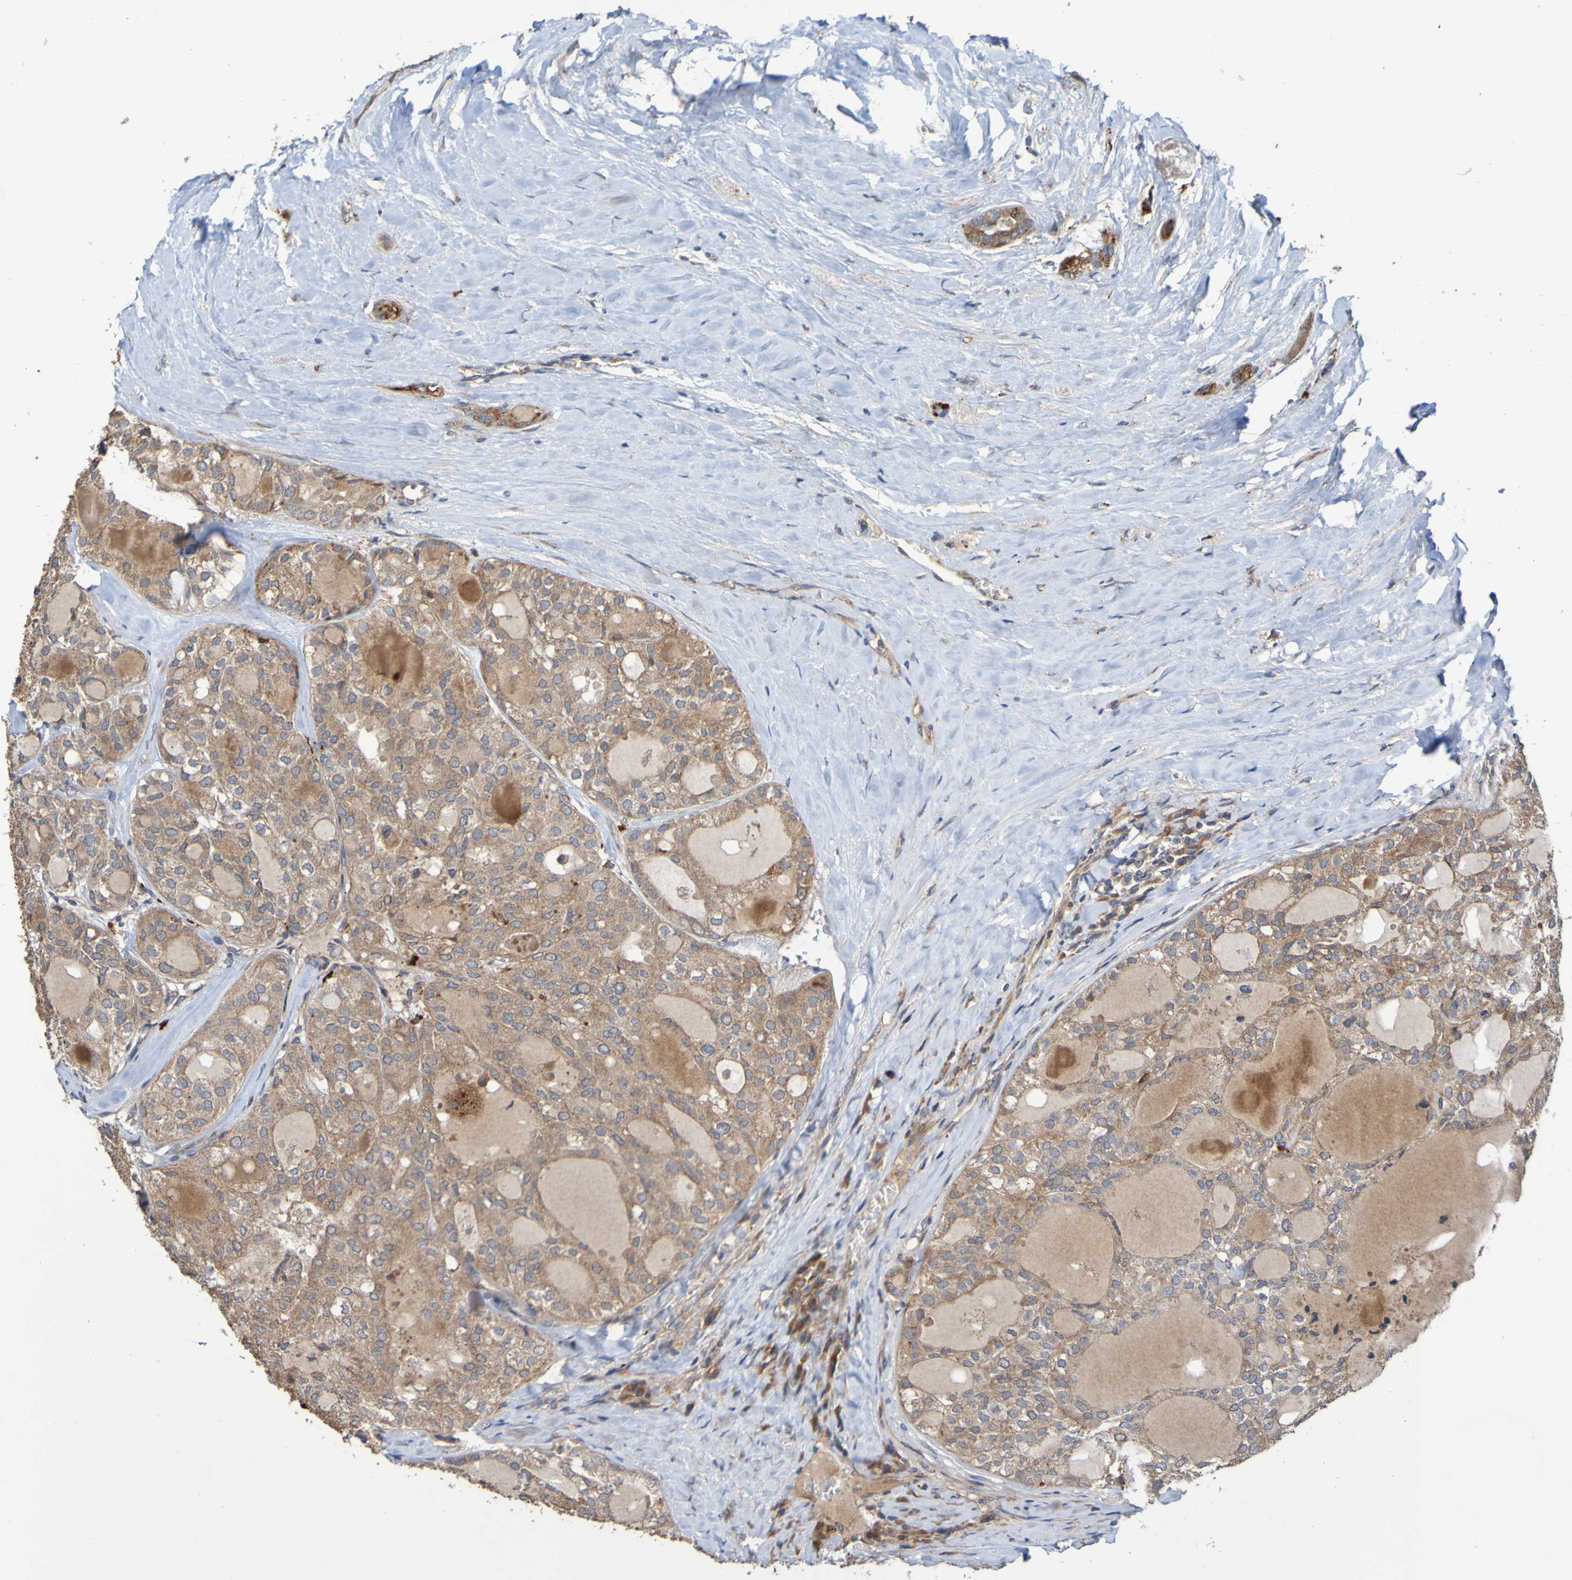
{"staining": {"intensity": "moderate", "quantity": ">75%", "location": "cytoplasmic/membranous"}, "tissue": "thyroid cancer", "cell_type": "Tumor cells", "image_type": "cancer", "snomed": [{"axis": "morphology", "description": "Follicular adenoma carcinoma, NOS"}, {"axis": "topography", "description": "Thyroid gland"}], "caption": "Thyroid cancer (follicular adenoma carcinoma) tissue demonstrates moderate cytoplasmic/membranous staining in approximately >75% of tumor cells, visualized by immunohistochemistry. The protein of interest is stained brown, and the nuclei are stained in blue (DAB (3,3'-diaminobenzidine) IHC with brightfield microscopy, high magnification).", "gene": "UCN", "patient": {"sex": "male", "age": 75}}